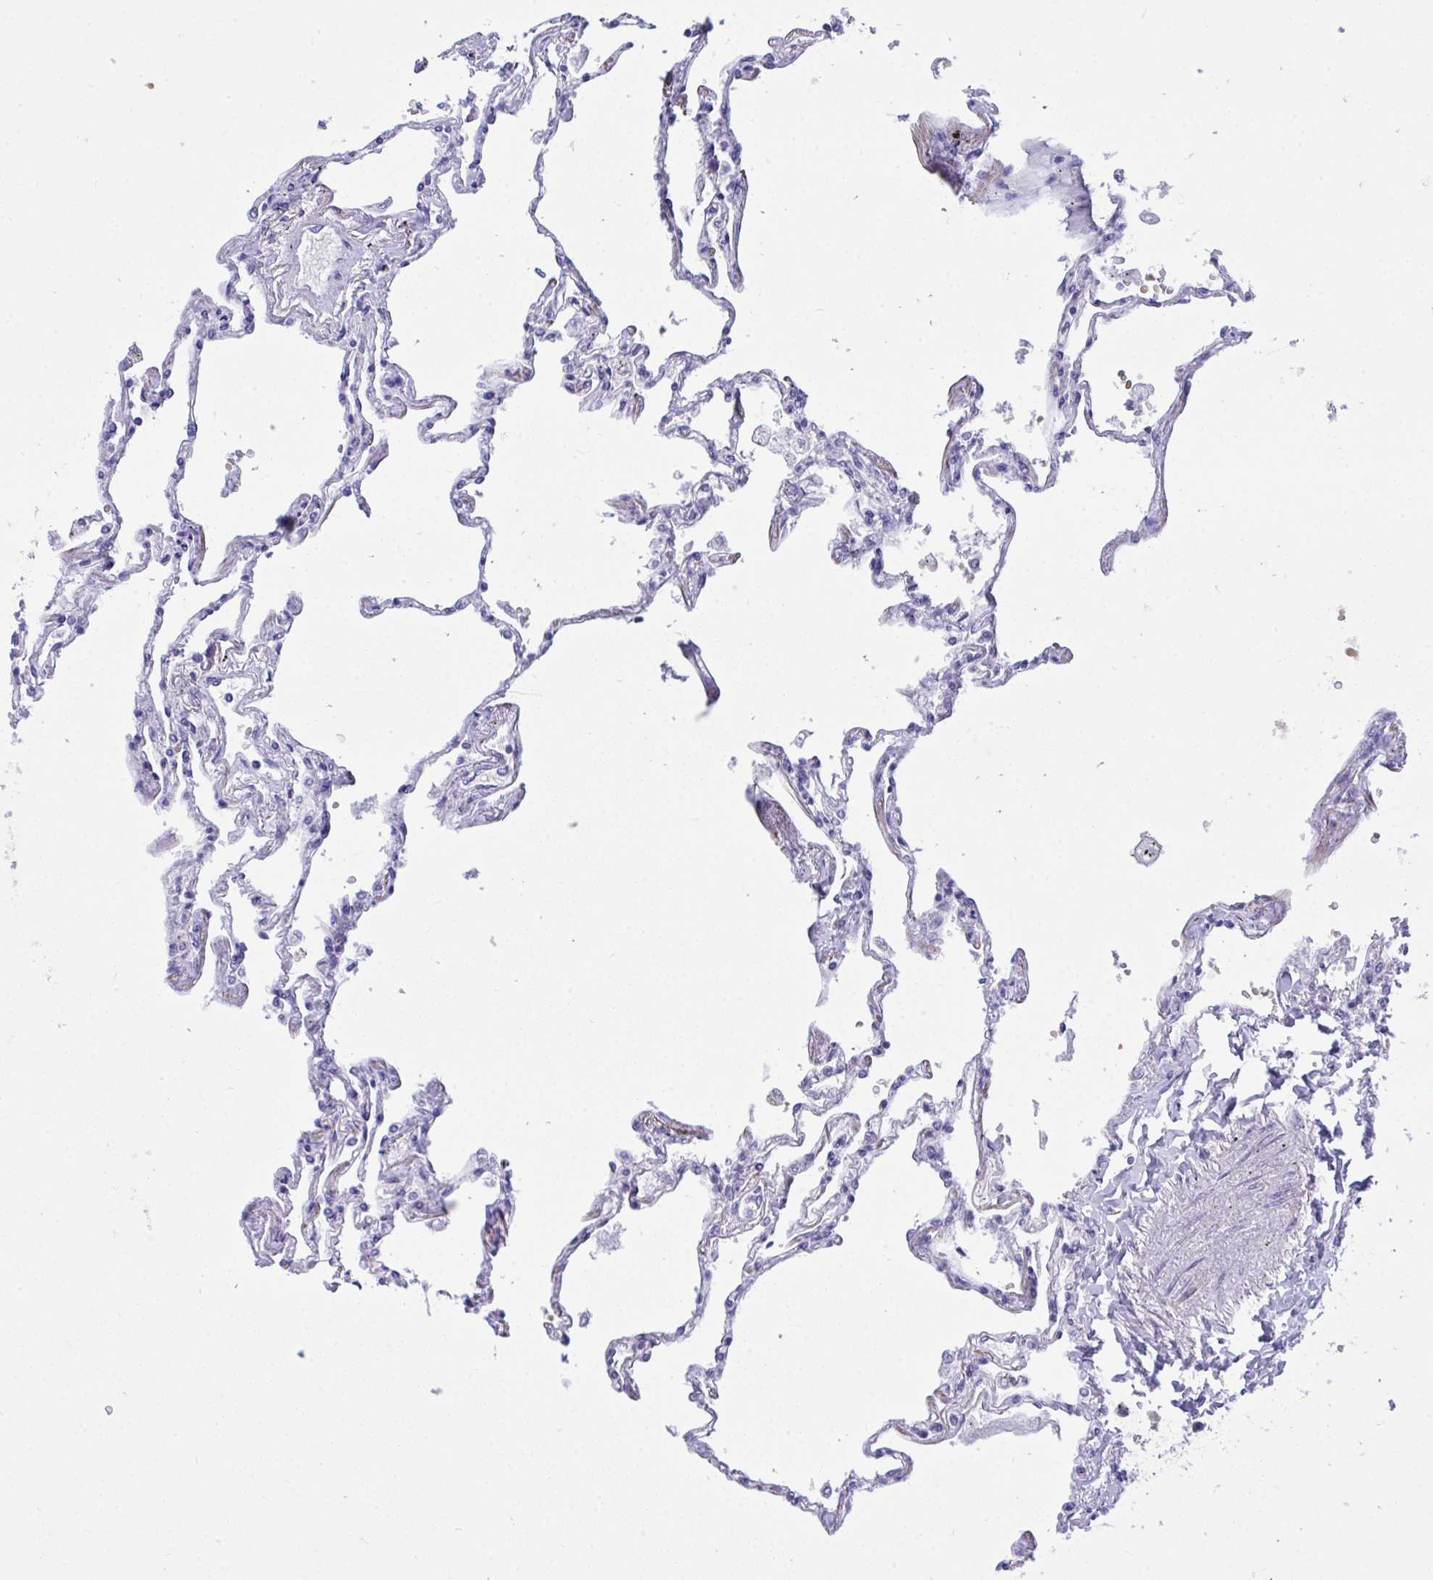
{"staining": {"intensity": "weak", "quantity": "<25%", "location": "cytoplasmic/membranous"}, "tissue": "lung", "cell_type": "Alveolar cells", "image_type": "normal", "snomed": [{"axis": "morphology", "description": "Normal tissue, NOS"}, {"axis": "topography", "description": "Lung"}], "caption": "Human lung stained for a protein using immunohistochemistry shows no staining in alveolar cells.", "gene": "CENPQ", "patient": {"sex": "female", "age": 67}}